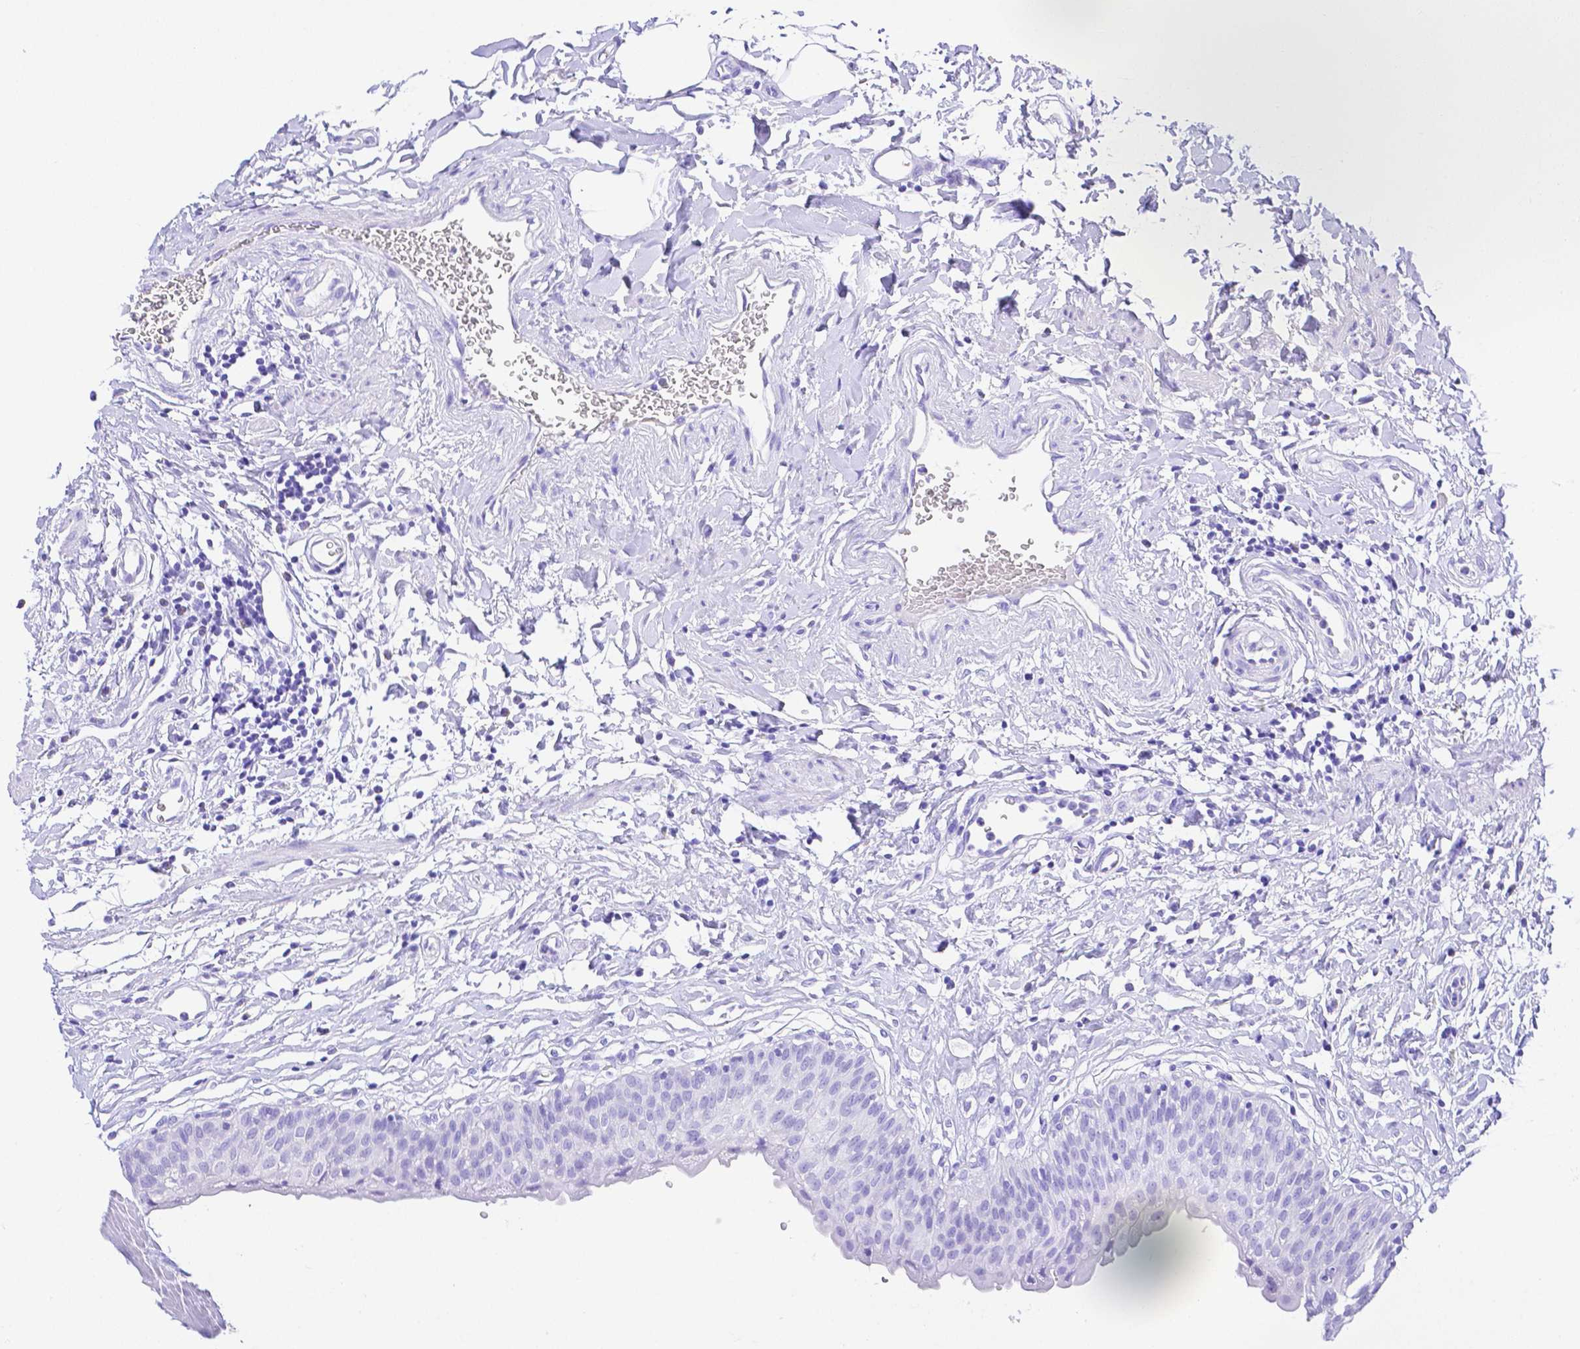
{"staining": {"intensity": "negative", "quantity": "none", "location": "none"}, "tissue": "urinary bladder", "cell_type": "Urothelial cells", "image_type": "normal", "snomed": [{"axis": "morphology", "description": "Normal tissue, NOS"}, {"axis": "topography", "description": "Urinary bladder"}], "caption": "An image of urinary bladder stained for a protein demonstrates no brown staining in urothelial cells.", "gene": "SMR3A", "patient": {"sex": "male", "age": 55}}